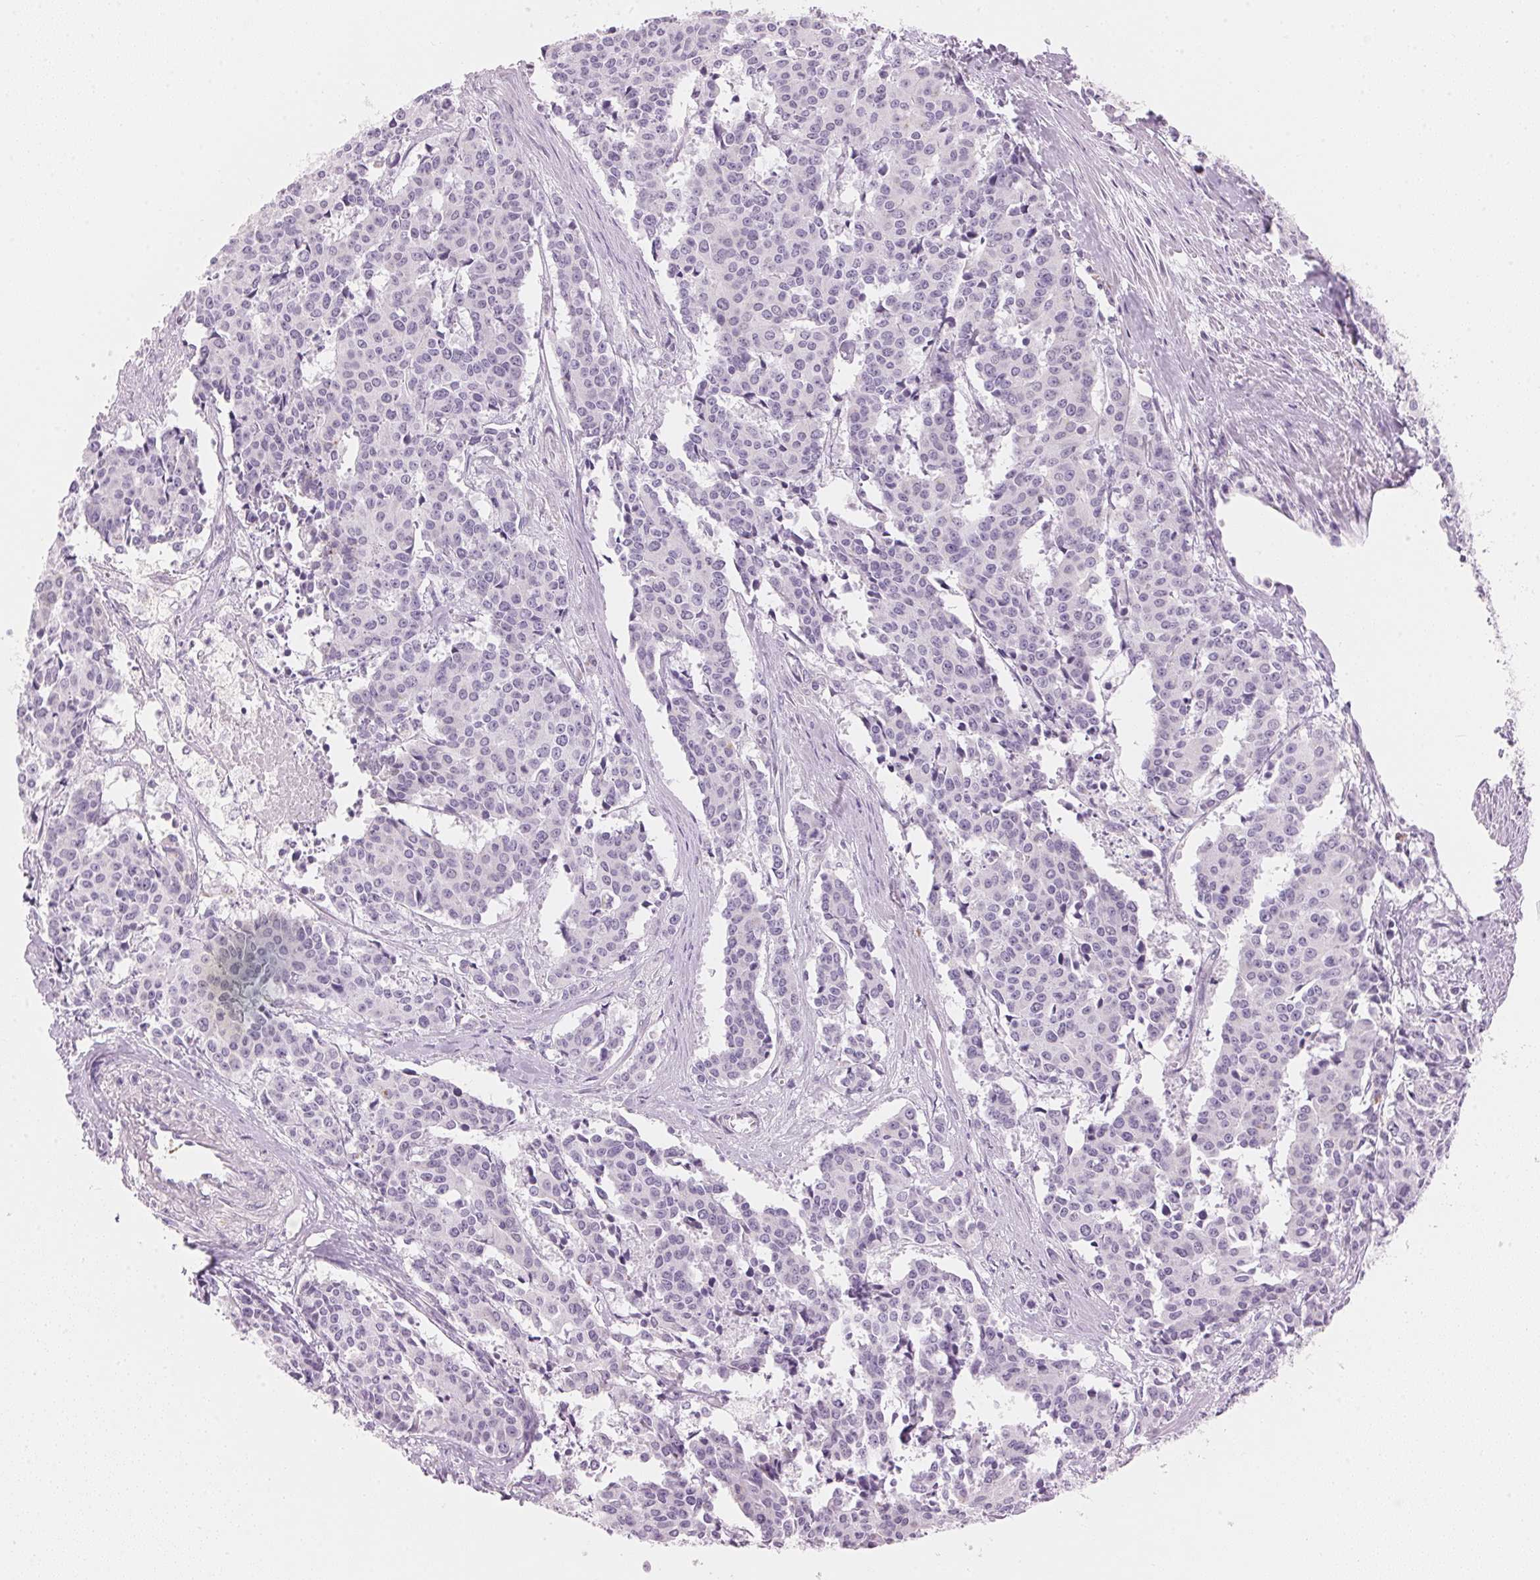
{"staining": {"intensity": "negative", "quantity": "none", "location": "none"}, "tissue": "cervical cancer", "cell_type": "Tumor cells", "image_type": "cancer", "snomed": [{"axis": "morphology", "description": "Squamous cell carcinoma, NOS"}, {"axis": "topography", "description": "Cervix"}], "caption": "The IHC micrograph has no significant staining in tumor cells of cervical cancer tissue. (Stains: DAB (3,3'-diaminobenzidine) immunohistochemistry (IHC) with hematoxylin counter stain, Microscopy: brightfield microscopy at high magnification).", "gene": "HOXB13", "patient": {"sex": "female", "age": 28}}